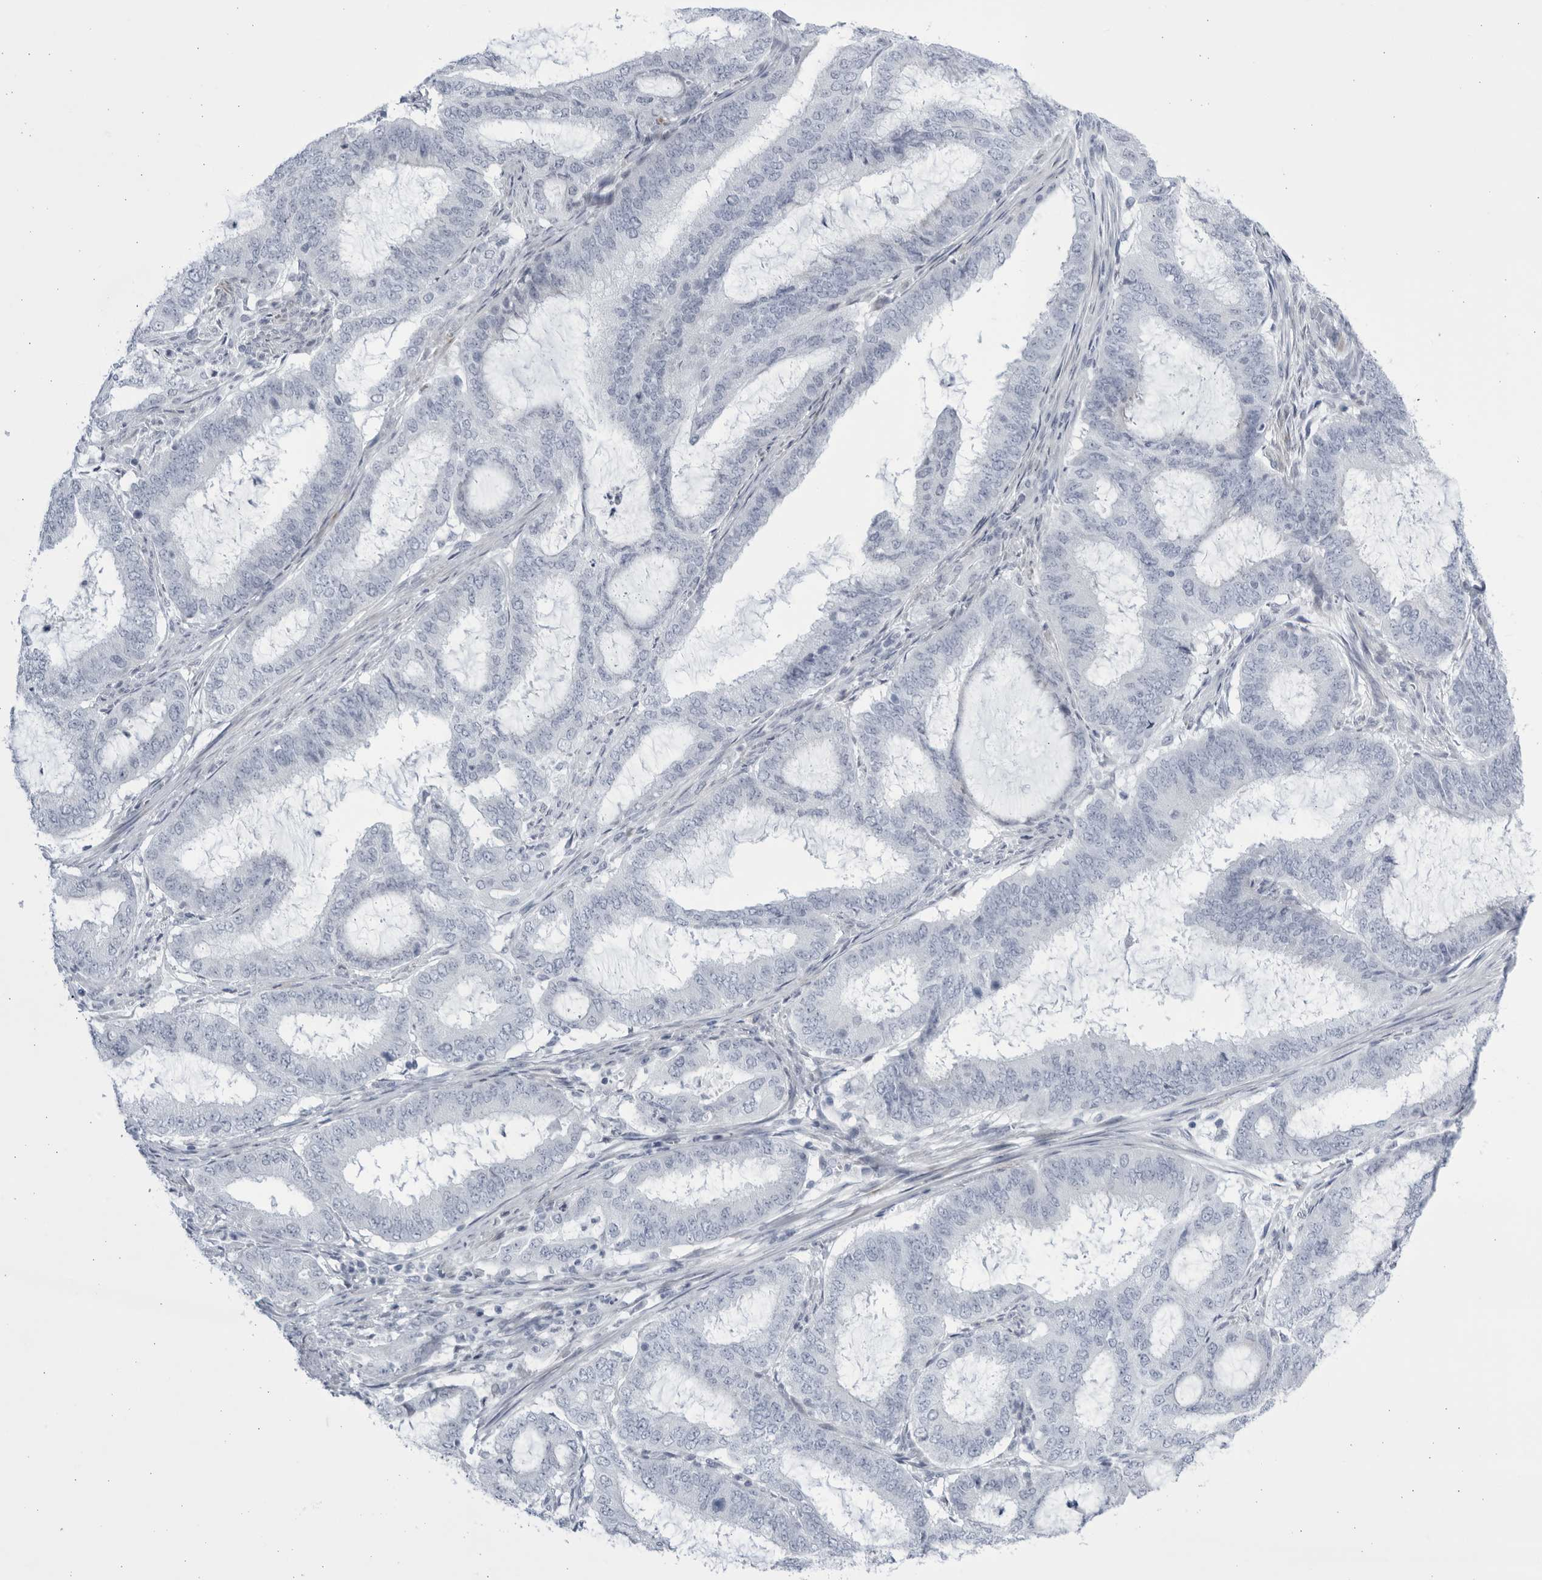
{"staining": {"intensity": "negative", "quantity": "none", "location": "none"}, "tissue": "endometrial cancer", "cell_type": "Tumor cells", "image_type": "cancer", "snomed": [{"axis": "morphology", "description": "Adenocarcinoma, NOS"}, {"axis": "topography", "description": "Endometrium"}], "caption": "High power microscopy image of an IHC image of endometrial cancer (adenocarcinoma), revealing no significant staining in tumor cells.", "gene": "CCDC181", "patient": {"sex": "female", "age": 51}}